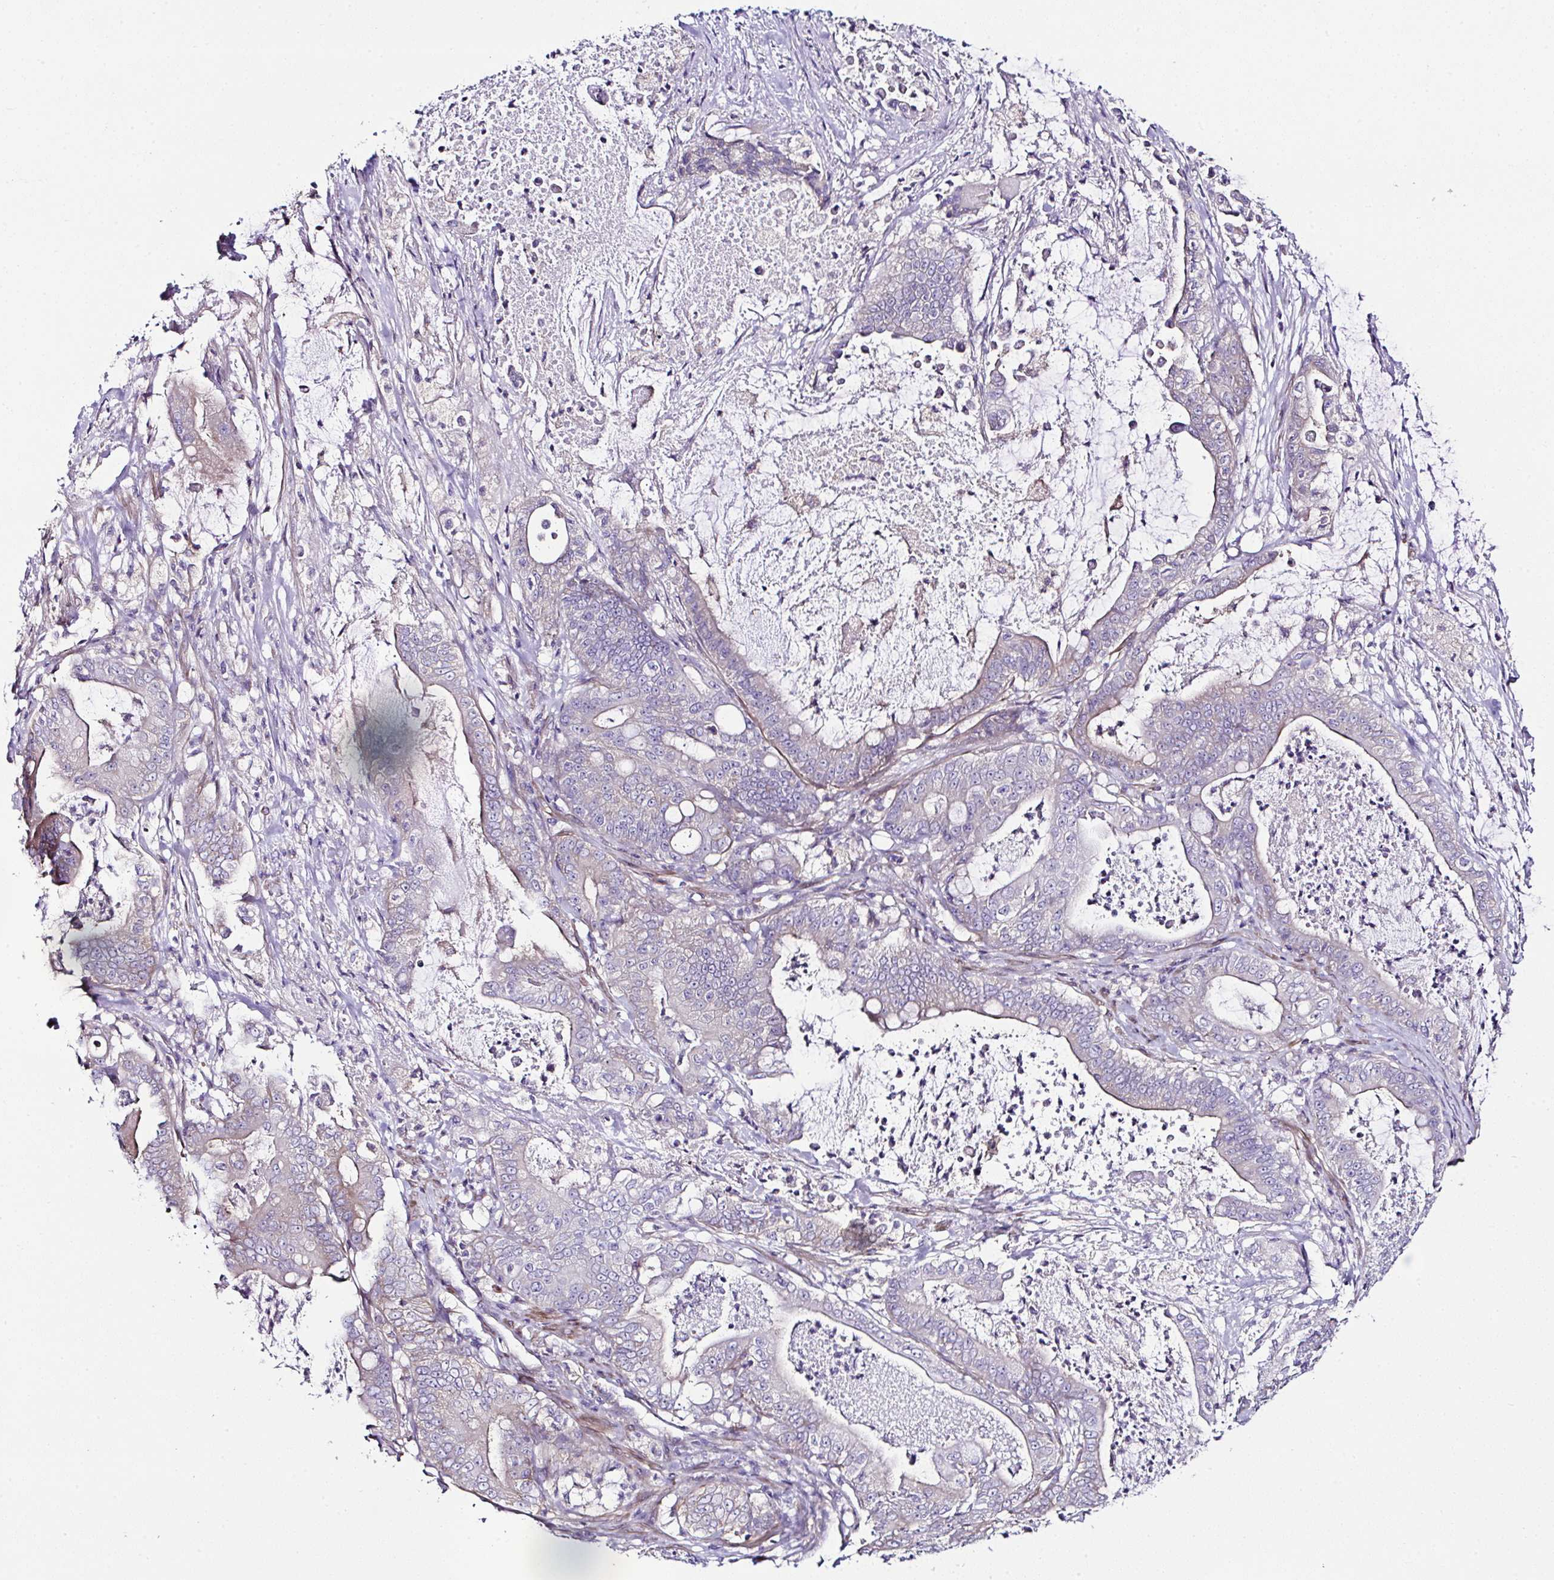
{"staining": {"intensity": "weak", "quantity": "<25%", "location": "cytoplasmic/membranous"}, "tissue": "pancreatic cancer", "cell_type": "Tumor cells", "image_type": "cancer", "snomed": [{"axis": "morphology", "description": "Adenocarcinoma, NOS"}, {"axis": "topography", "description": "Pancreas"}], "caption": "DAB immunohistochemical staining of human pancreatic cancer (adenocarcinoma) shows no significant staining in tumor cells.", "gene": "OR4P4", "patient": {"sex": "male", "age": 71}}